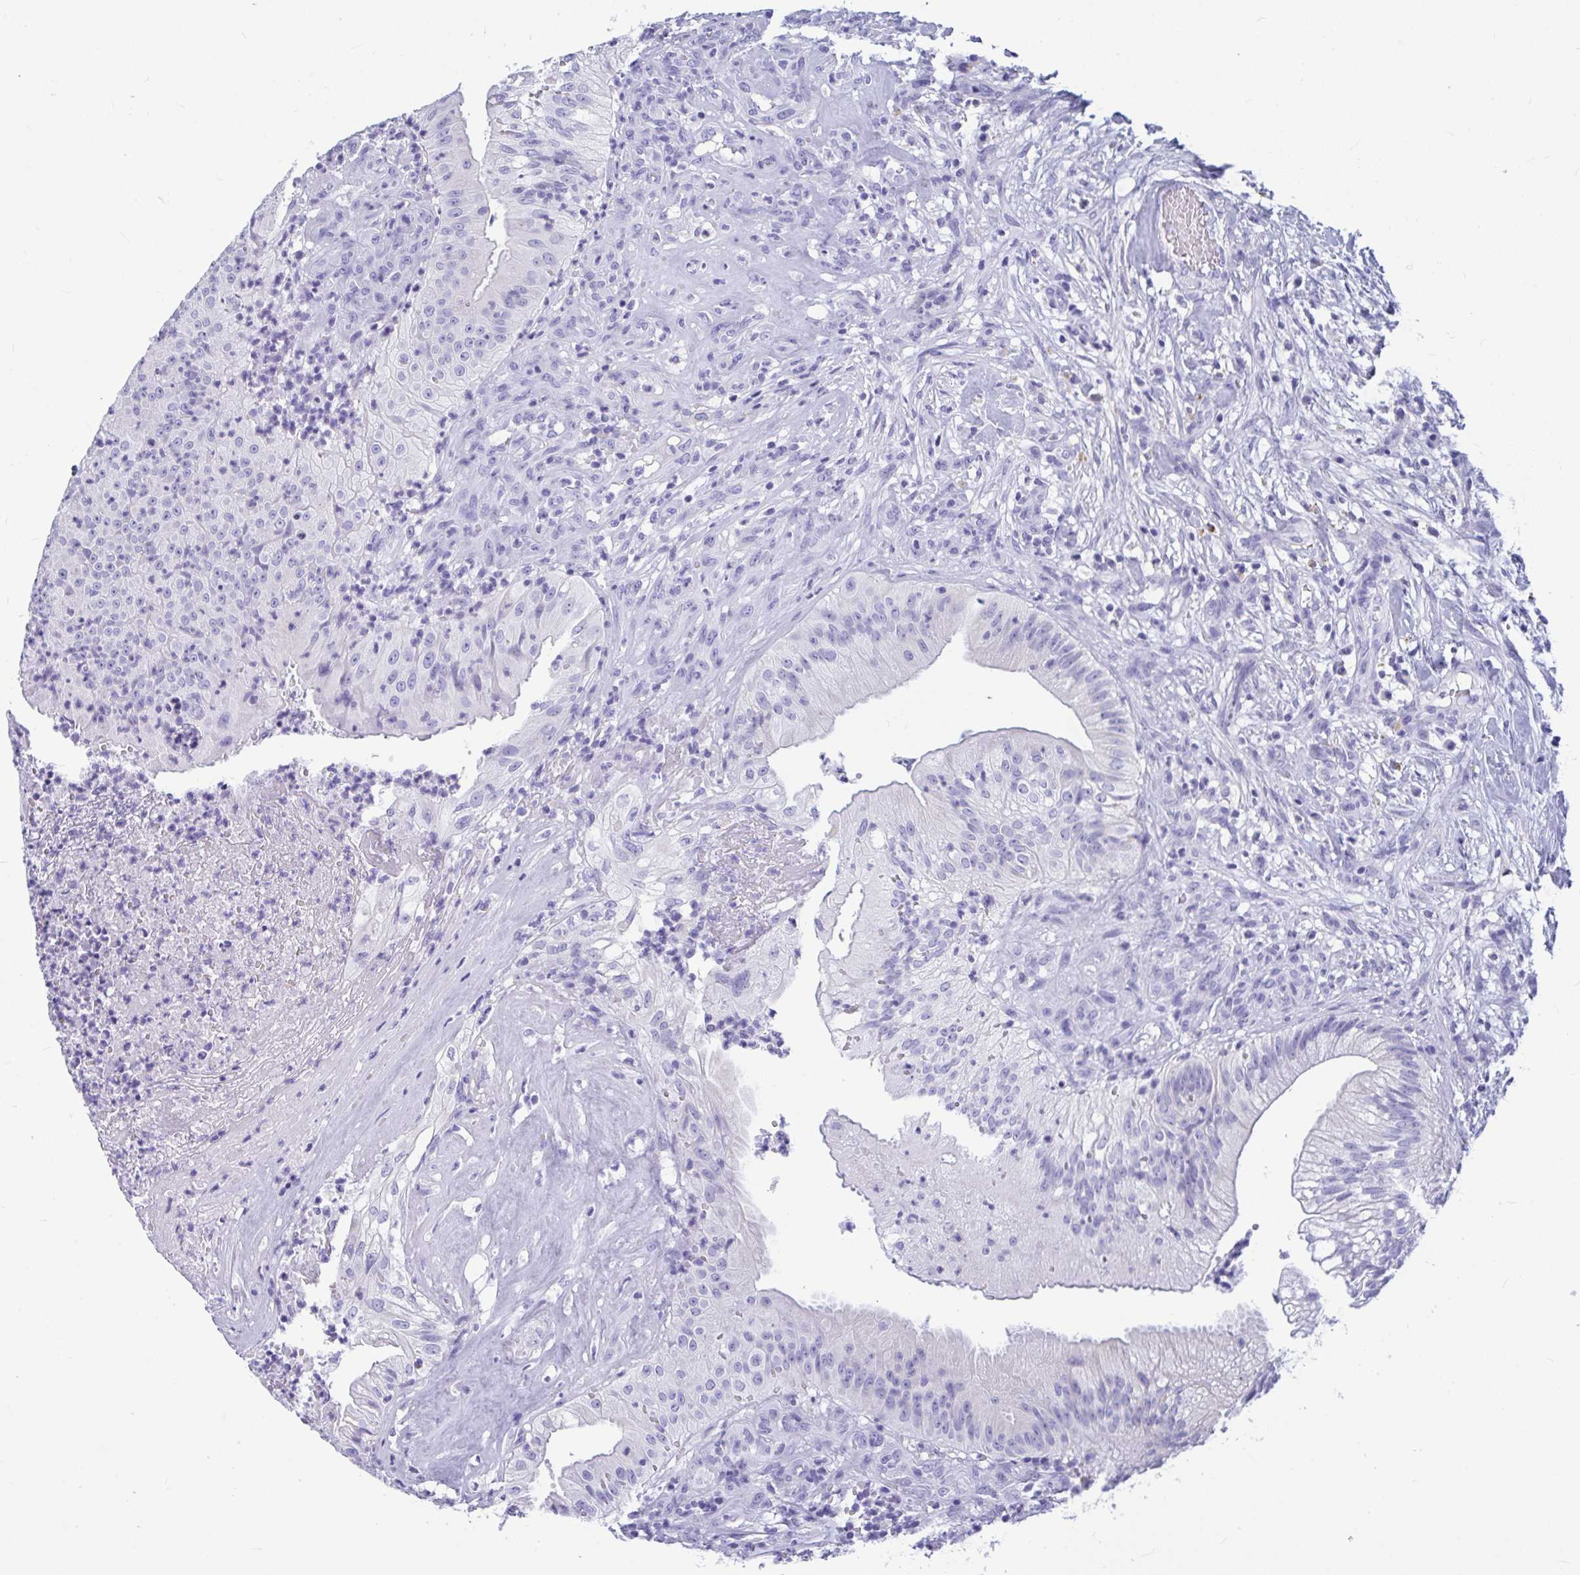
{"staining": {"intensity": "negative", "quantity": "none", "location": "none"}, "tissue": "head and neck cancer", "cell_type": "Tumor cells", "image_type": "cancer", "snomed": [{"axis": "morphology", "description": "Adenocarcinoma, NOS"}, {"axis": "topography", "description": "Head-Neck"}], "caption": "Tumor cells show no significant expression in head and neck cancer (adenocarcinoma).", "gene": "OR5J2", "patient": {"sex": "male", "age": 44}}